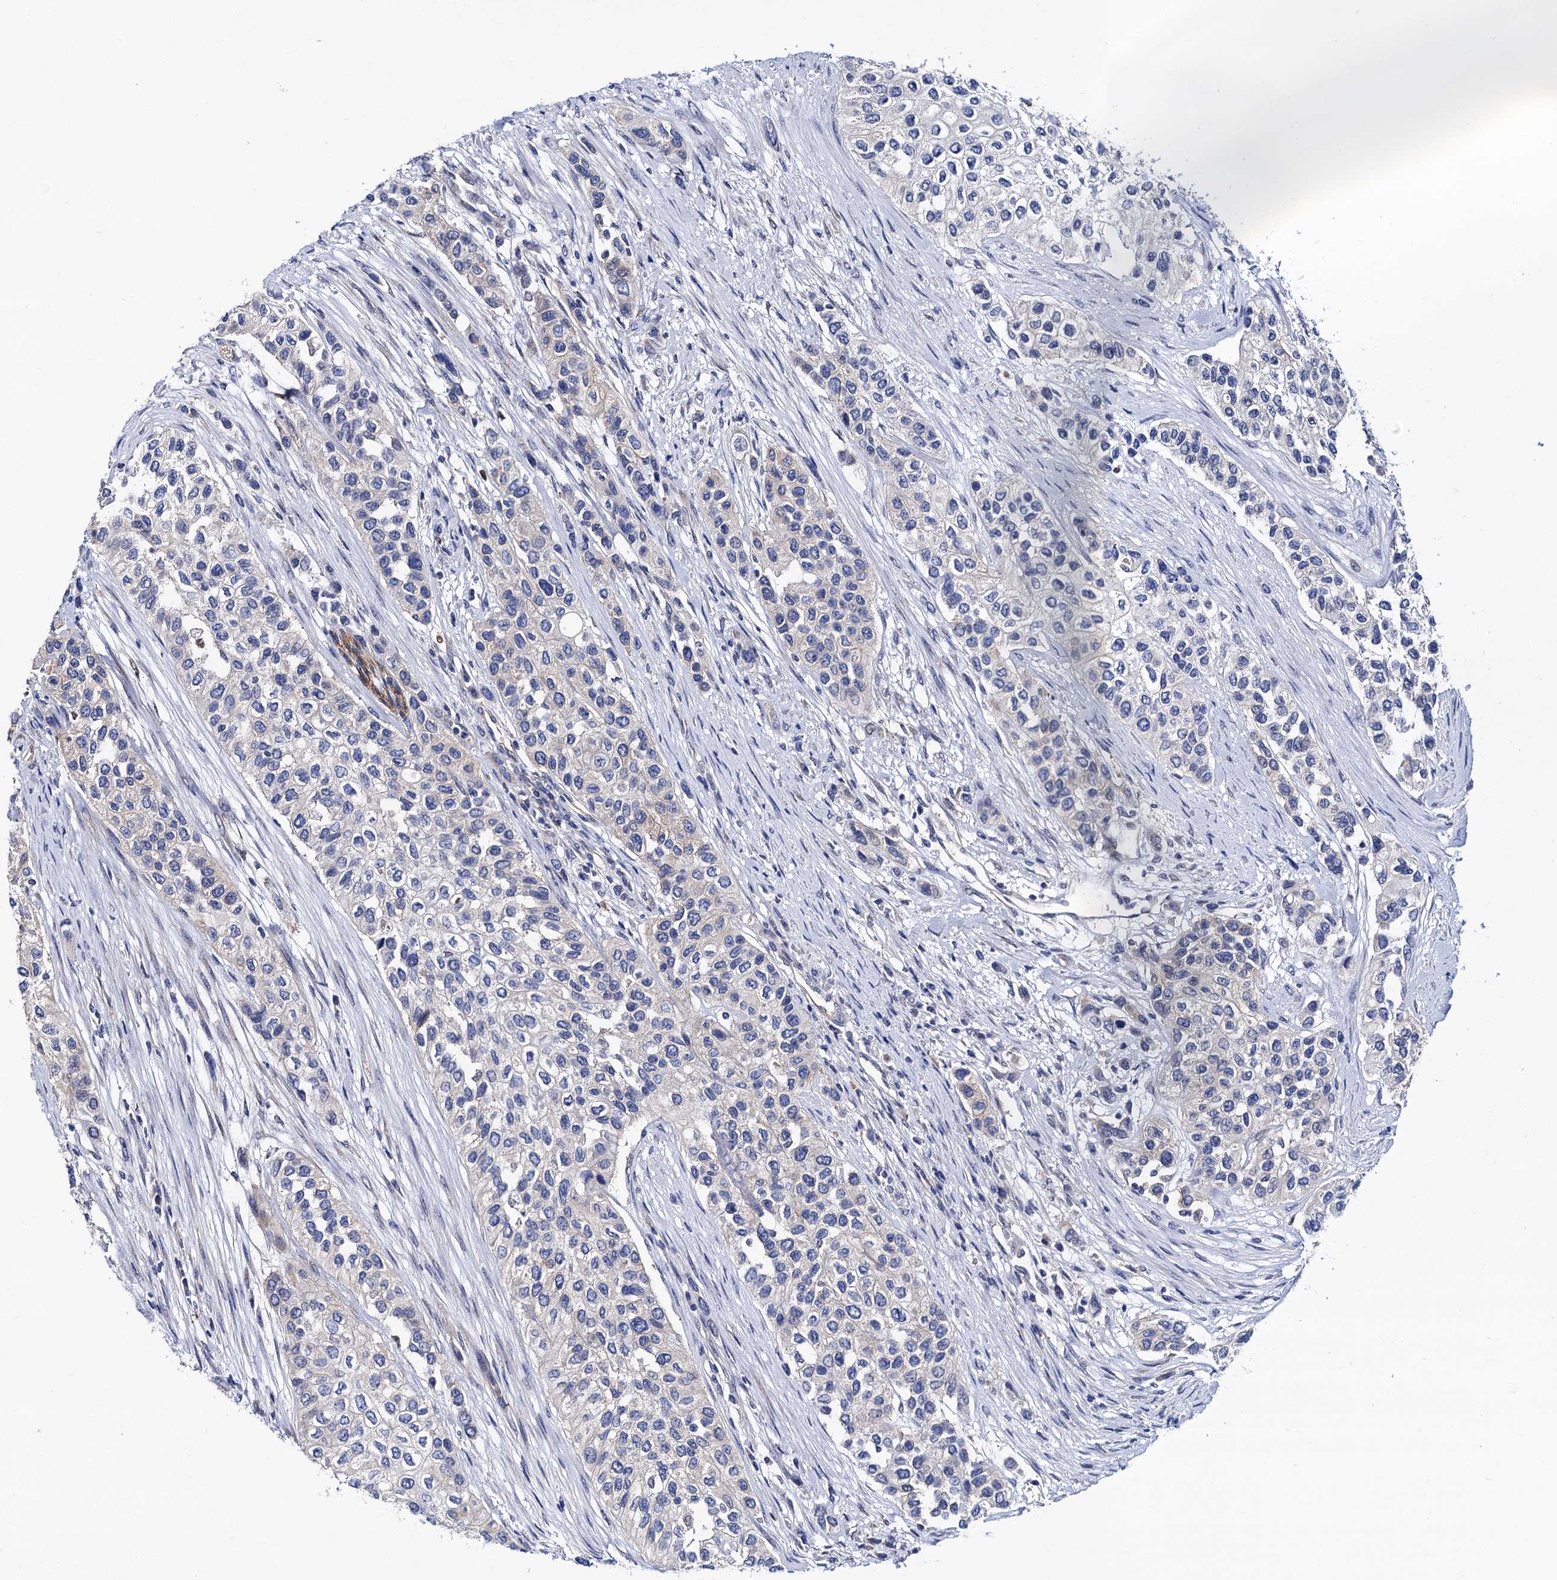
{"staining": {"intensity": "negative", "quantity": "none", "location": "none"}, "tissue": "urothelial cancer", "cell_type": "Tumor cells", "image_type": "cancer", "snomed": [{"axis": "morphology", "description": "Normal tissue, NOS"}, {"axis": "morphology", "description": "Urothelial carcinoma, High grade"}, {"axis": "topography", "description": "Vascular tissue"}, {"axis": "topography", "description": "Urinary bladder"}], "caption": "The histopathology image shows no staining of tumor cells in urothelial cancer.", "gene": "ZDHHC18", "patient": {"sex": "female", "age": 56}}